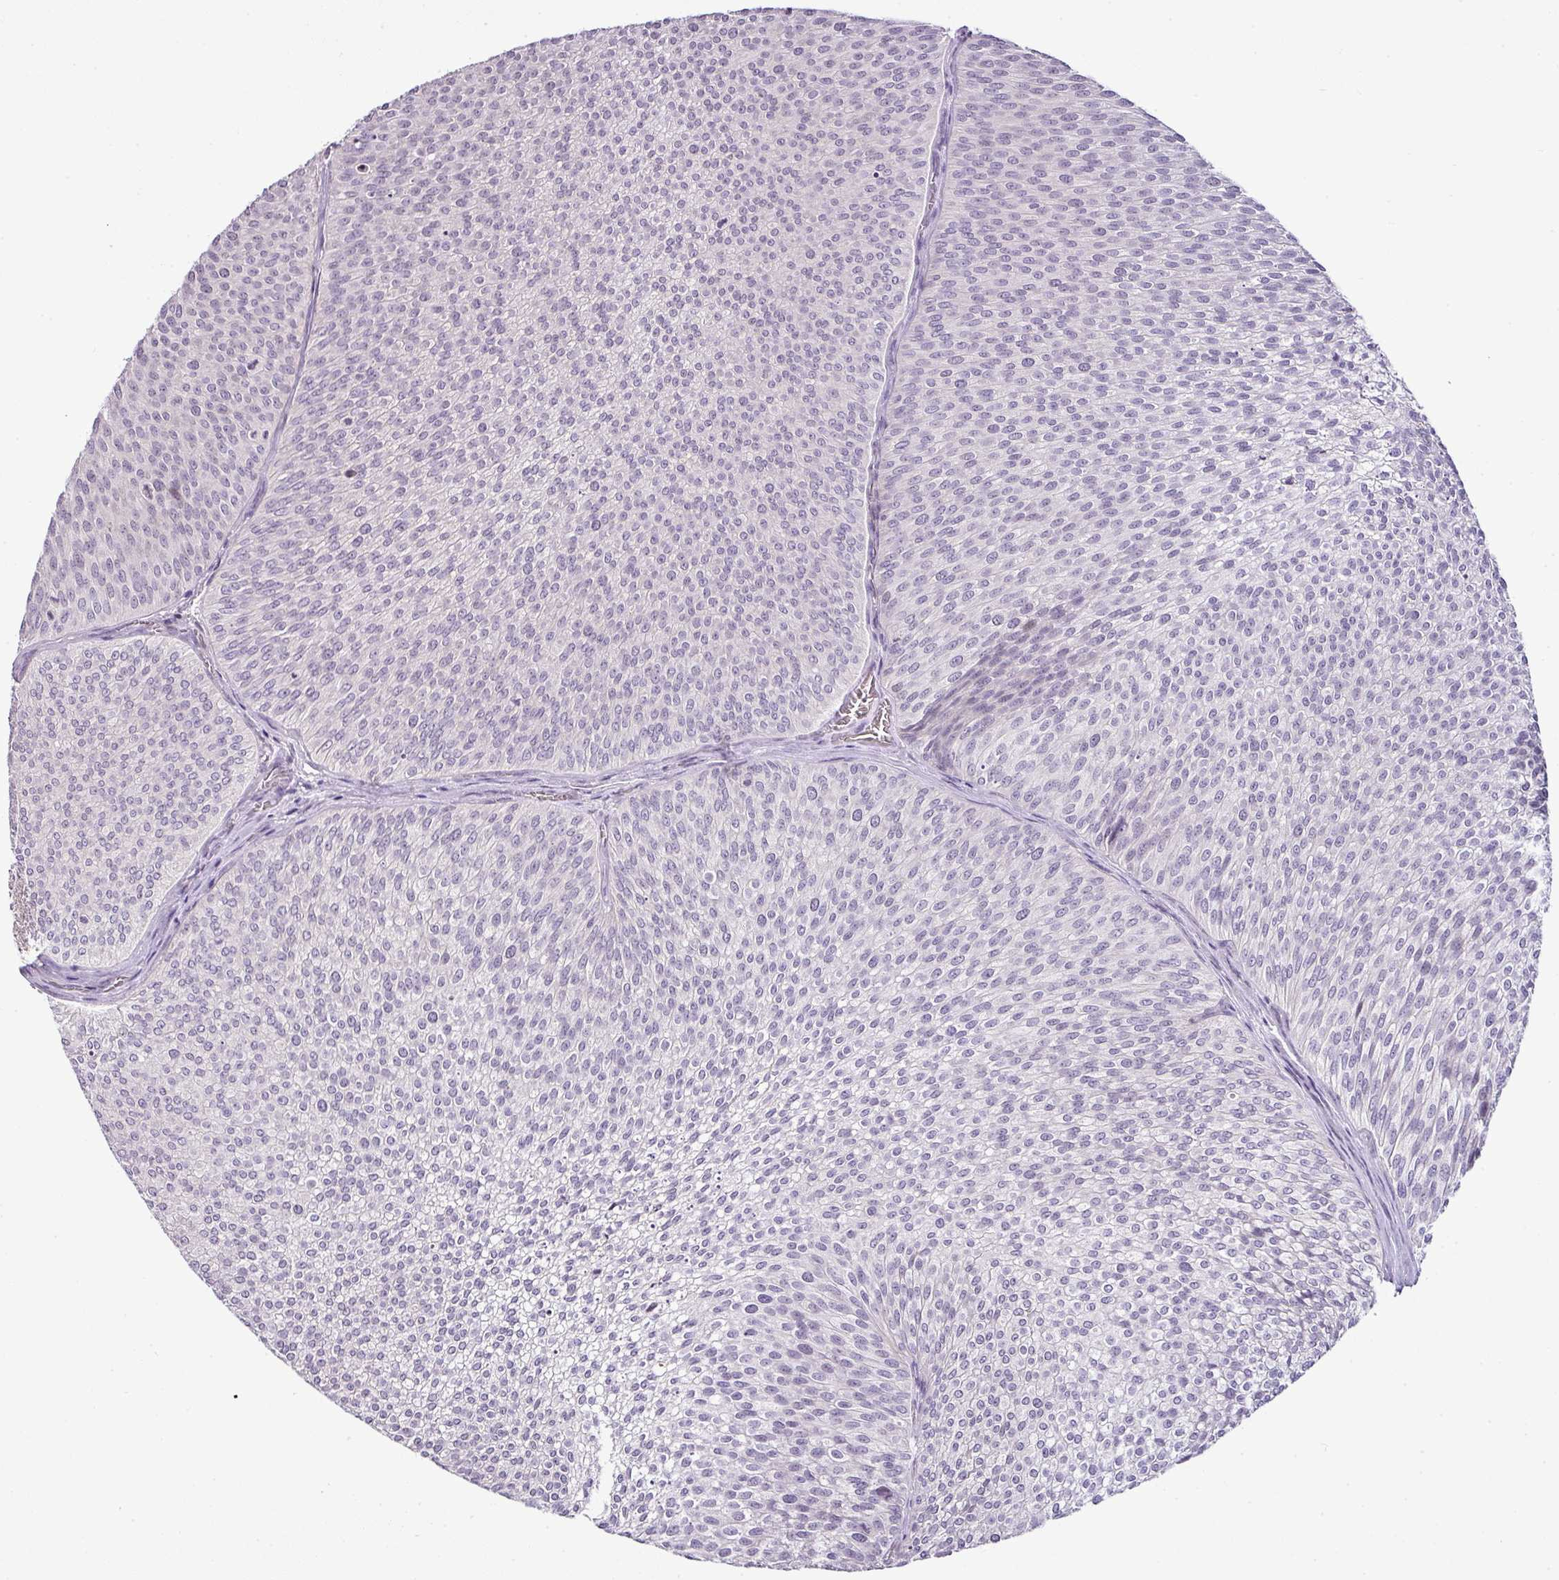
{"staining": {"intensity": "negative", "quantity": "none", "location": "none"}, "tissue": "urothelial cancer", "cell_type": "Tumor cells", "image_type": "cancer", "snomed": [{"axis": "morphology", "description": "Urothelial carcinoma, Low grade"}, {"axis": "topography", "description": "Urinary bladder"}], "caption": "This is an IHC histopathology image of urothelial carcinoma (low-grade). There is no expression in tumor cells.", "gene": "TEX30", "patient": {"sex": "male", "age": 91}}